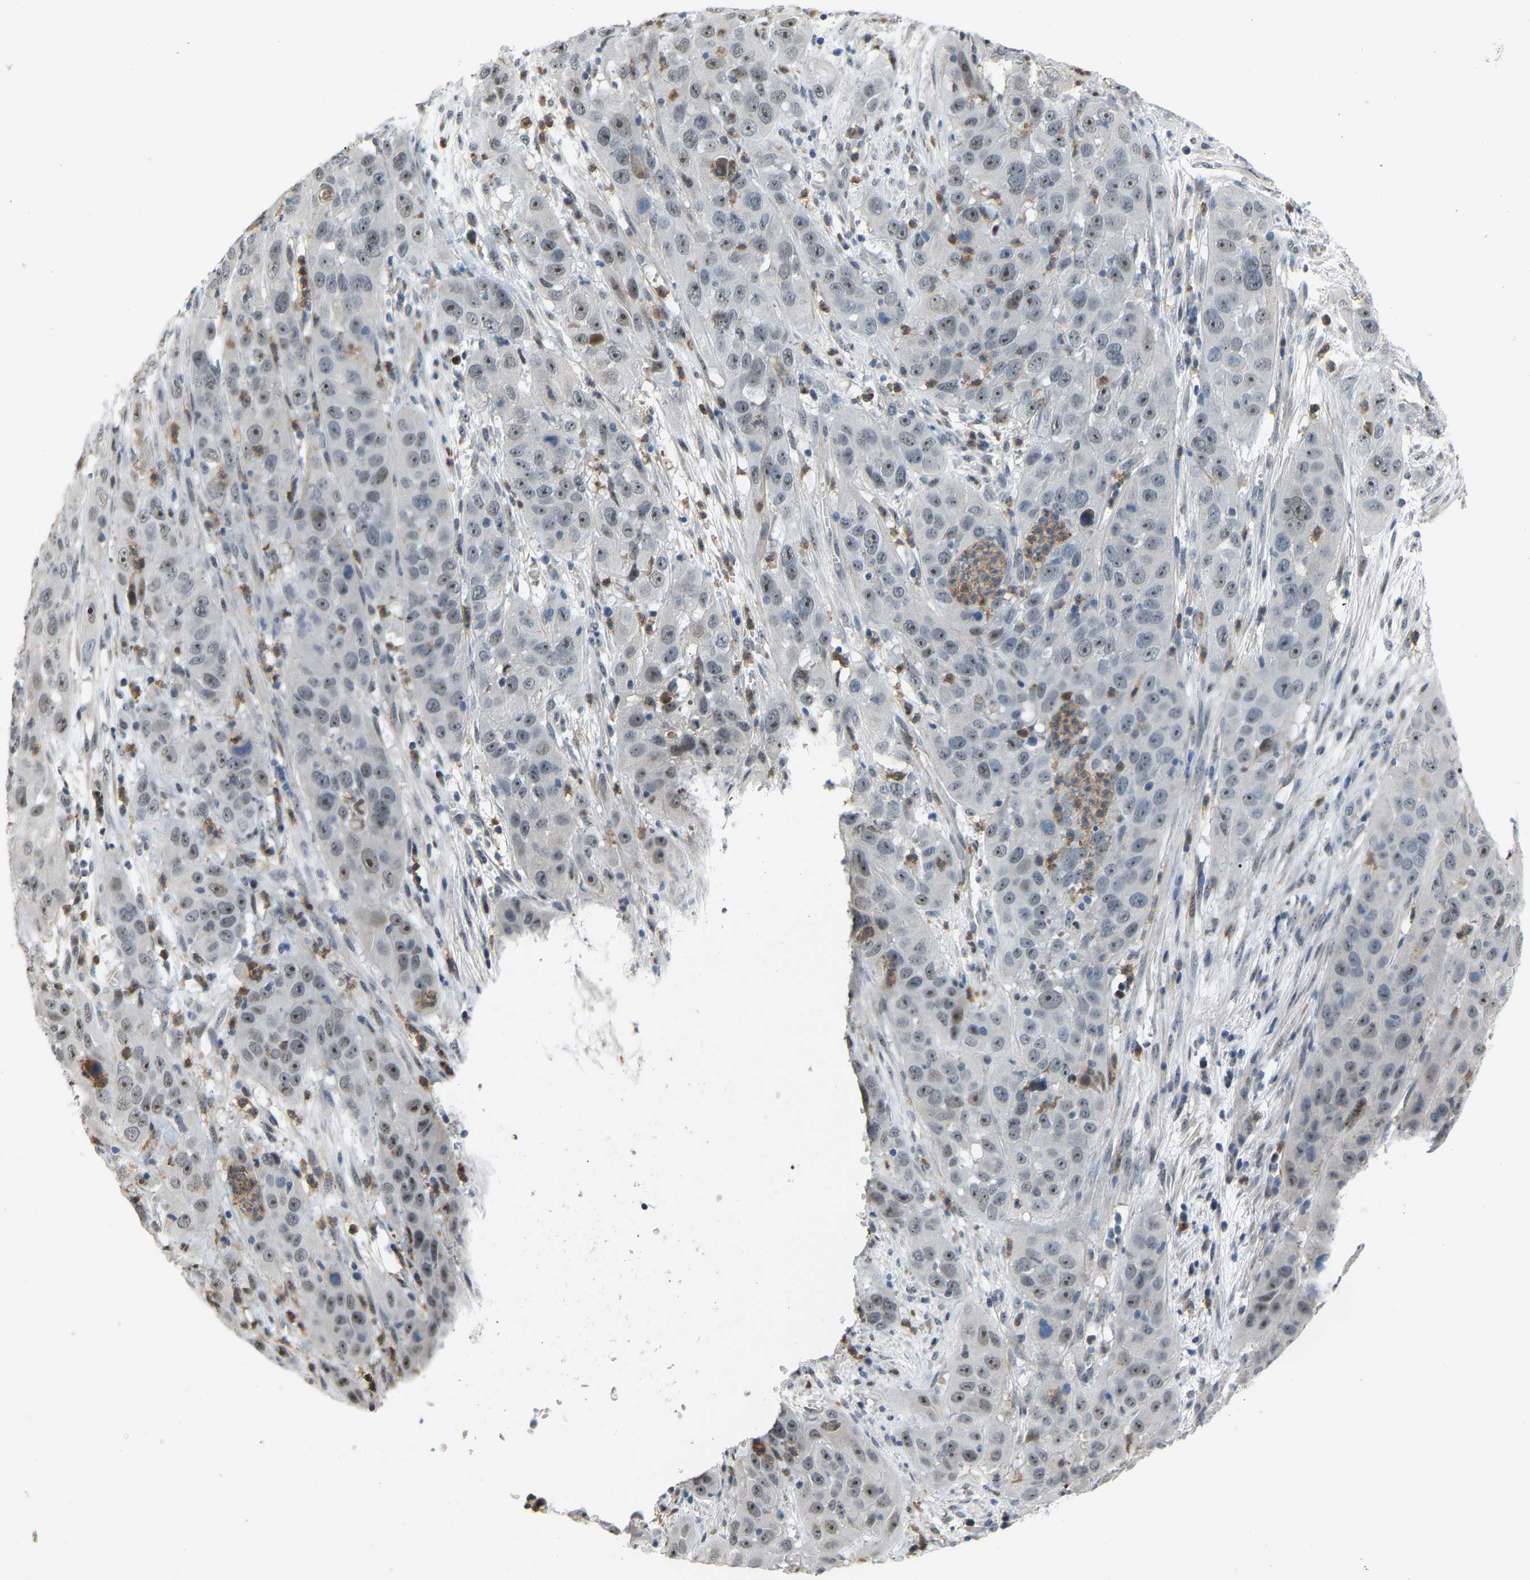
{"staining": {"intensity": "negative", "quantity": "none", "location": "none"}, "tissue": "cervical cancer", "cell_type": "Tumor cells", "image_type": "cancer", "snomed": [{"axis": "morphology", "description": "Squamous cell carcinoma, NOS"}, {"axis": "topography", "description": "Cervix"}], "caption": "Immunohistochemical staining of squamous cell carcinoma (cervical) displays no significant positivity in tumor cells.", "gene": "CROT", "patient": {"sex": "female", "age": 32}}